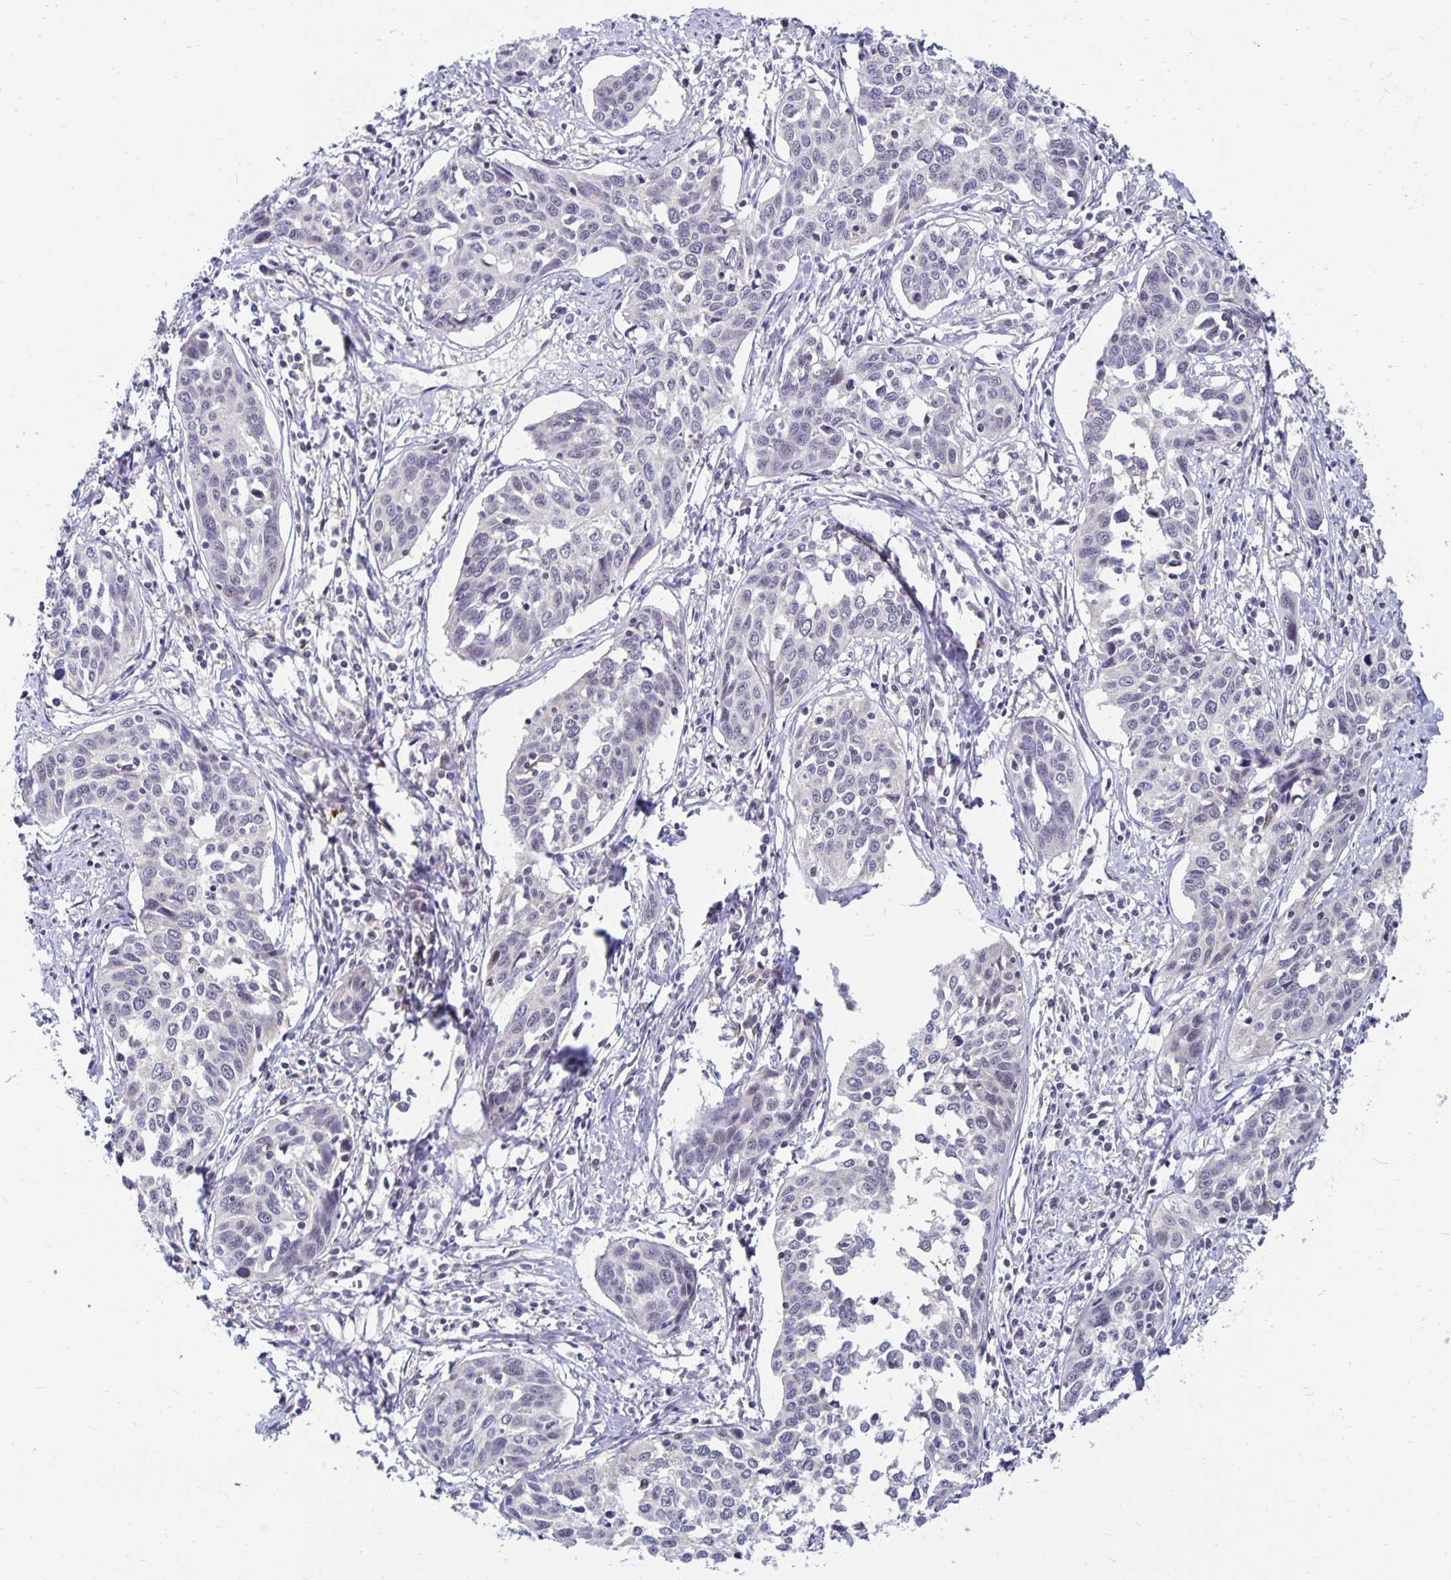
{"staining": {"intensity": "negative", "quantity": "none", "location": "none"}, "tissue": "cervical cancer", "cell_type": "Tumor cells", "image_type": "cancer", "snomed": [{"axis": "morphology", "description": "Squamous cell carcinoma, NOS"}, {"axis": "topography", "description": "Cervix"}], "caption": "Protein analysis of cervical squamous cell carcinoma displays no significant staining in tumor cells. The staining was performed using DAB to visualize the protein expression in brown, while the nuclei were stained in blue with hematoxylin (Magnification: 20x).", "gene": "EXOC6B", "patient": {"sex": "female", "age": 31}}